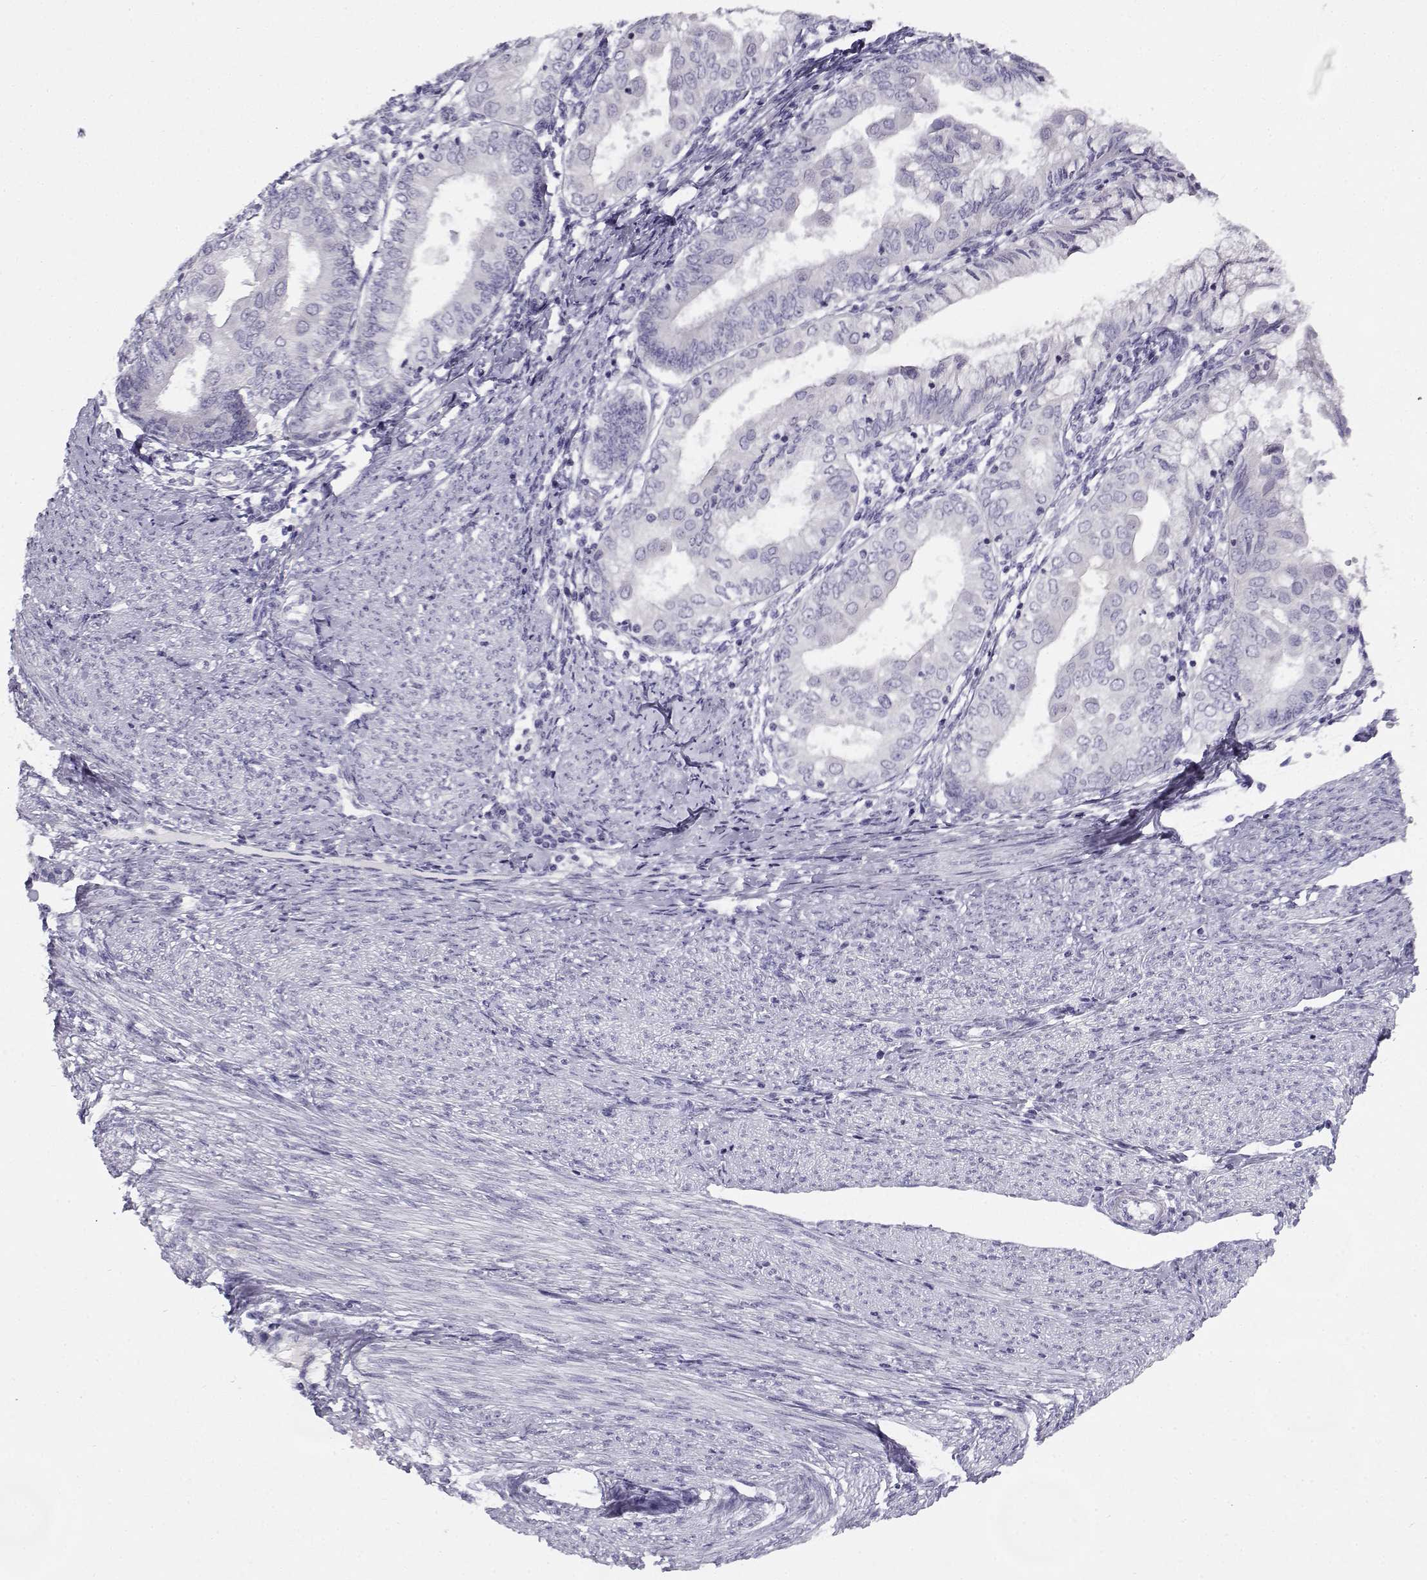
{"staining": {"intensity": "negative", "quantity": "none", "location": "none"}, "tissue": "endometrial cancer", "cell_type": "Tumor cells", "image_type": "cancer", "snomed": [{"axis": "morphology", "description": "Adenocarcinoma, NOS"}, {"axis": "topography", "description": "Endometrium"}], "caption": "High magnification brightfield microscopy of endometrial adenocarcinoma stained with DAB (3,3'-diaminobenzidine) (brown) and counterstained with hematoxylin (blue): tumor cells show no significant expression.", "gene": "FAM166A", "patient": {"sex": "female", "age": 68}}